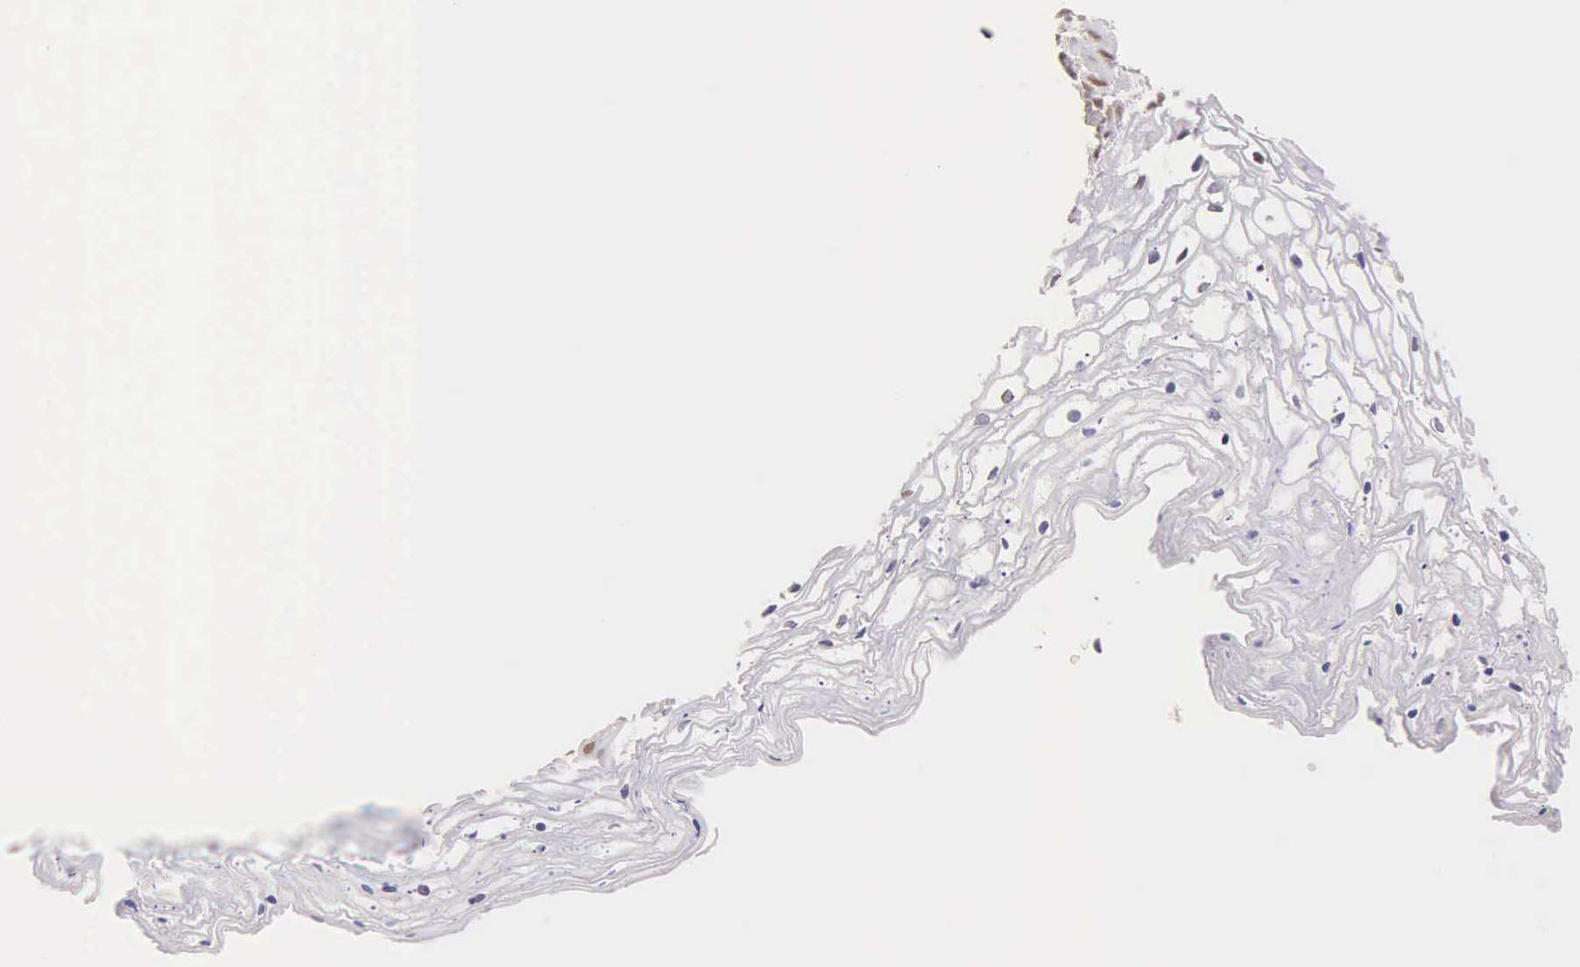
{"staining": {"intensity": "moderate", "quantity": "25%-75%", "location": "nuclear"}, "tissue": "vagina", "cell_type": "Squamous epithelial cells", "image_type": "normal", "snomed": [{"axis": "morphology", "description": "Normal tissue, NOS"}, {"axis": "topography", "description": "Vagina"}], "caption": "Immunohistochemical staining of unremarkable human vagina exhibits 25%-75% levels of moderate nuclear protein staining in about 25%-75% of squamous epithelial cells. The protein of interest is stained brown, and the nuclei are stained in blue (DAB (3,3'-diaminobenzidine) IHC with brightfield microscopy, high magnification).", "gene": "ESR1", "patient": {"sex": "female", "age": 68}}